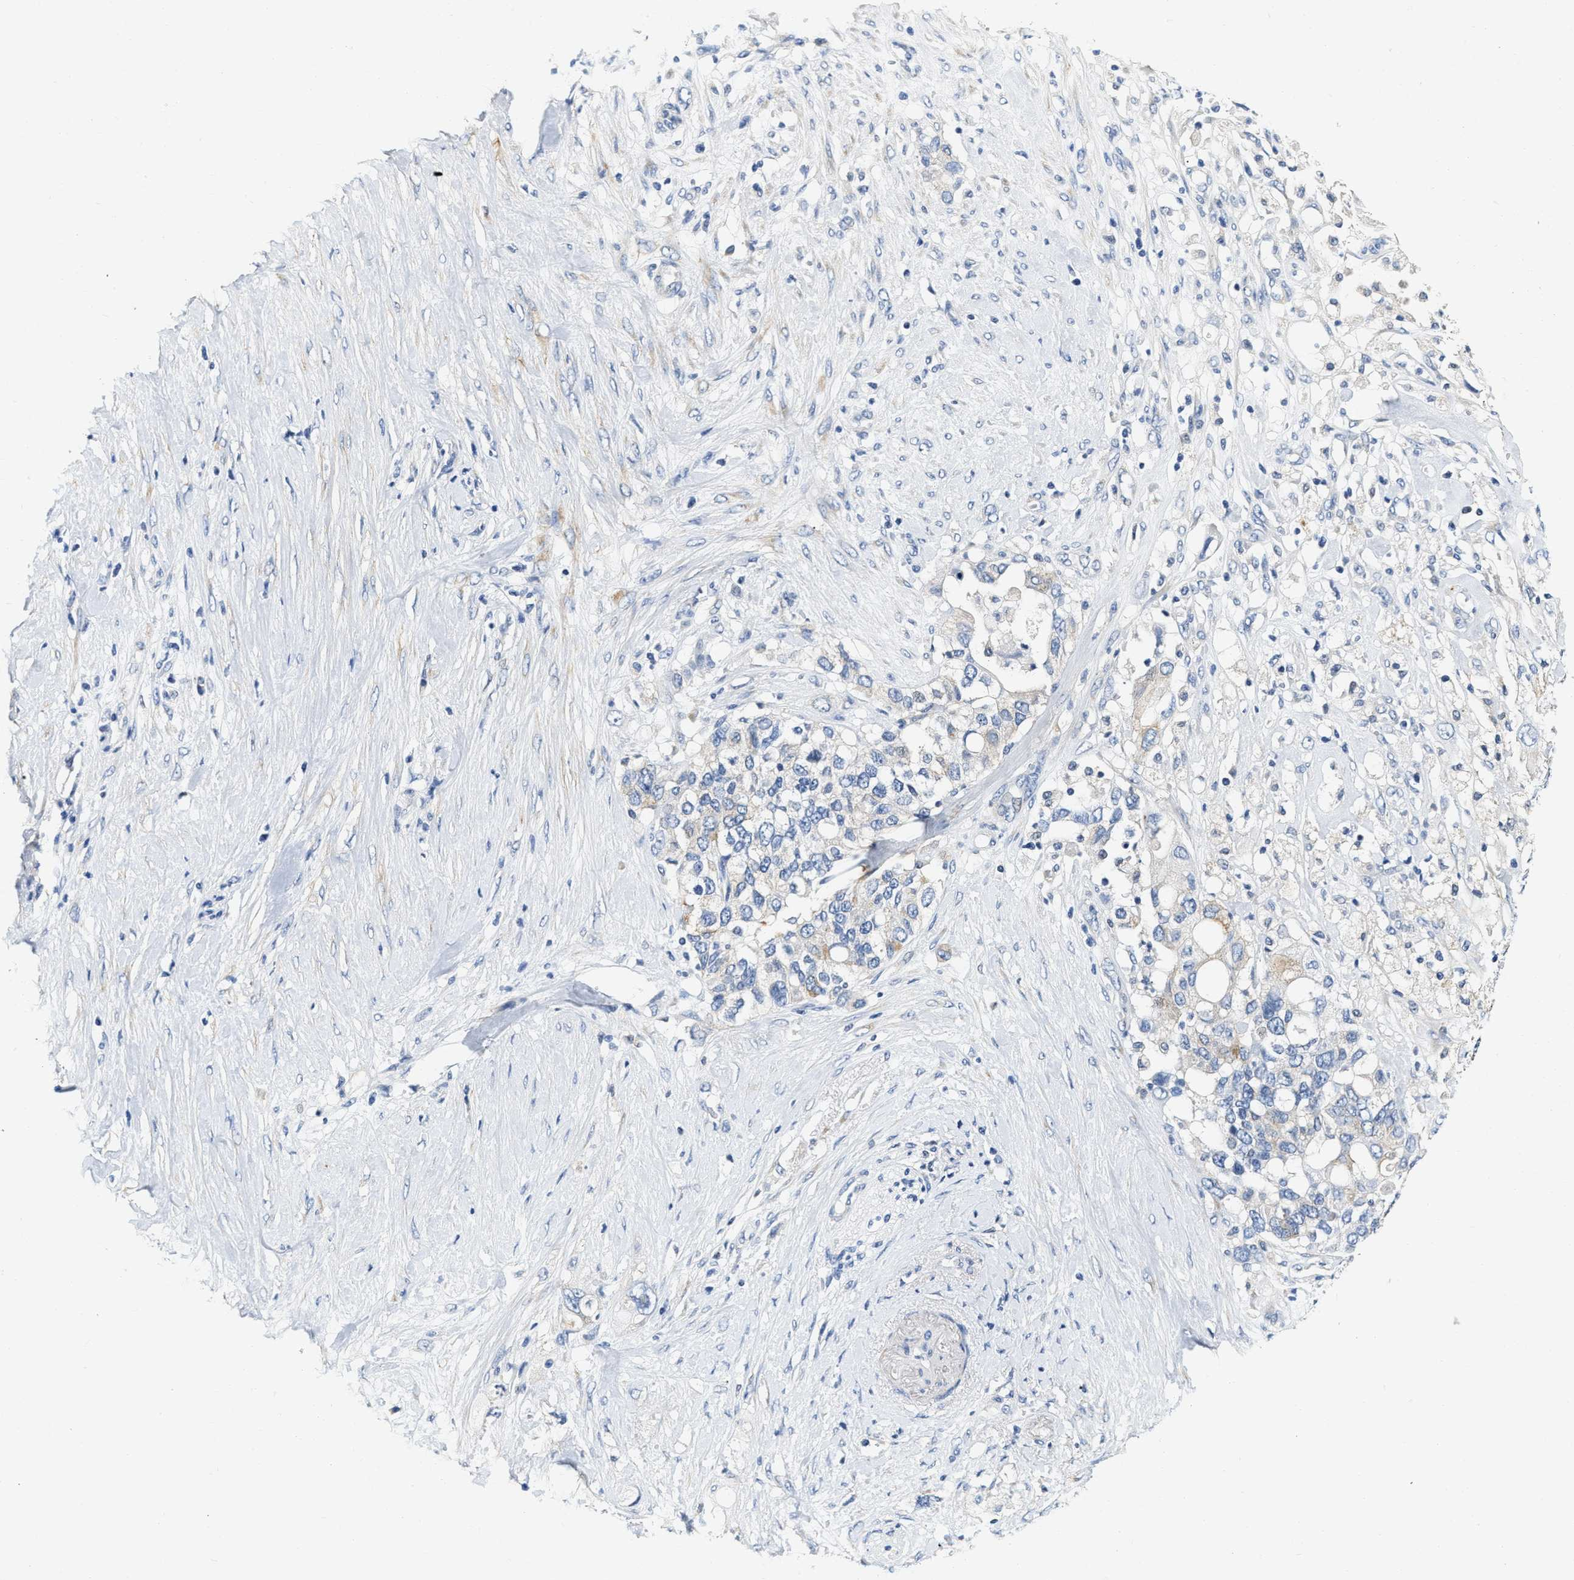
{"staining": {"intensity": "negative", "quantity": "none", "location": "none"}, "tissue": "pancreatic cancer", "cell_type": "Tumor cells", "image_type": "cancer", "snomed": [{"axis": "morphology", "description": "Adenocarcinoma, NOS"}, {"axis": "topography", "description": "Pancreas"}], "caption": "The IHC histopathology image has no significant expression in tumor cells of pancreatic cancer (adenocarcinoma) tissue.", "gene": "EIF2AK2", "patient": {"sex": "female", "age": 56}}